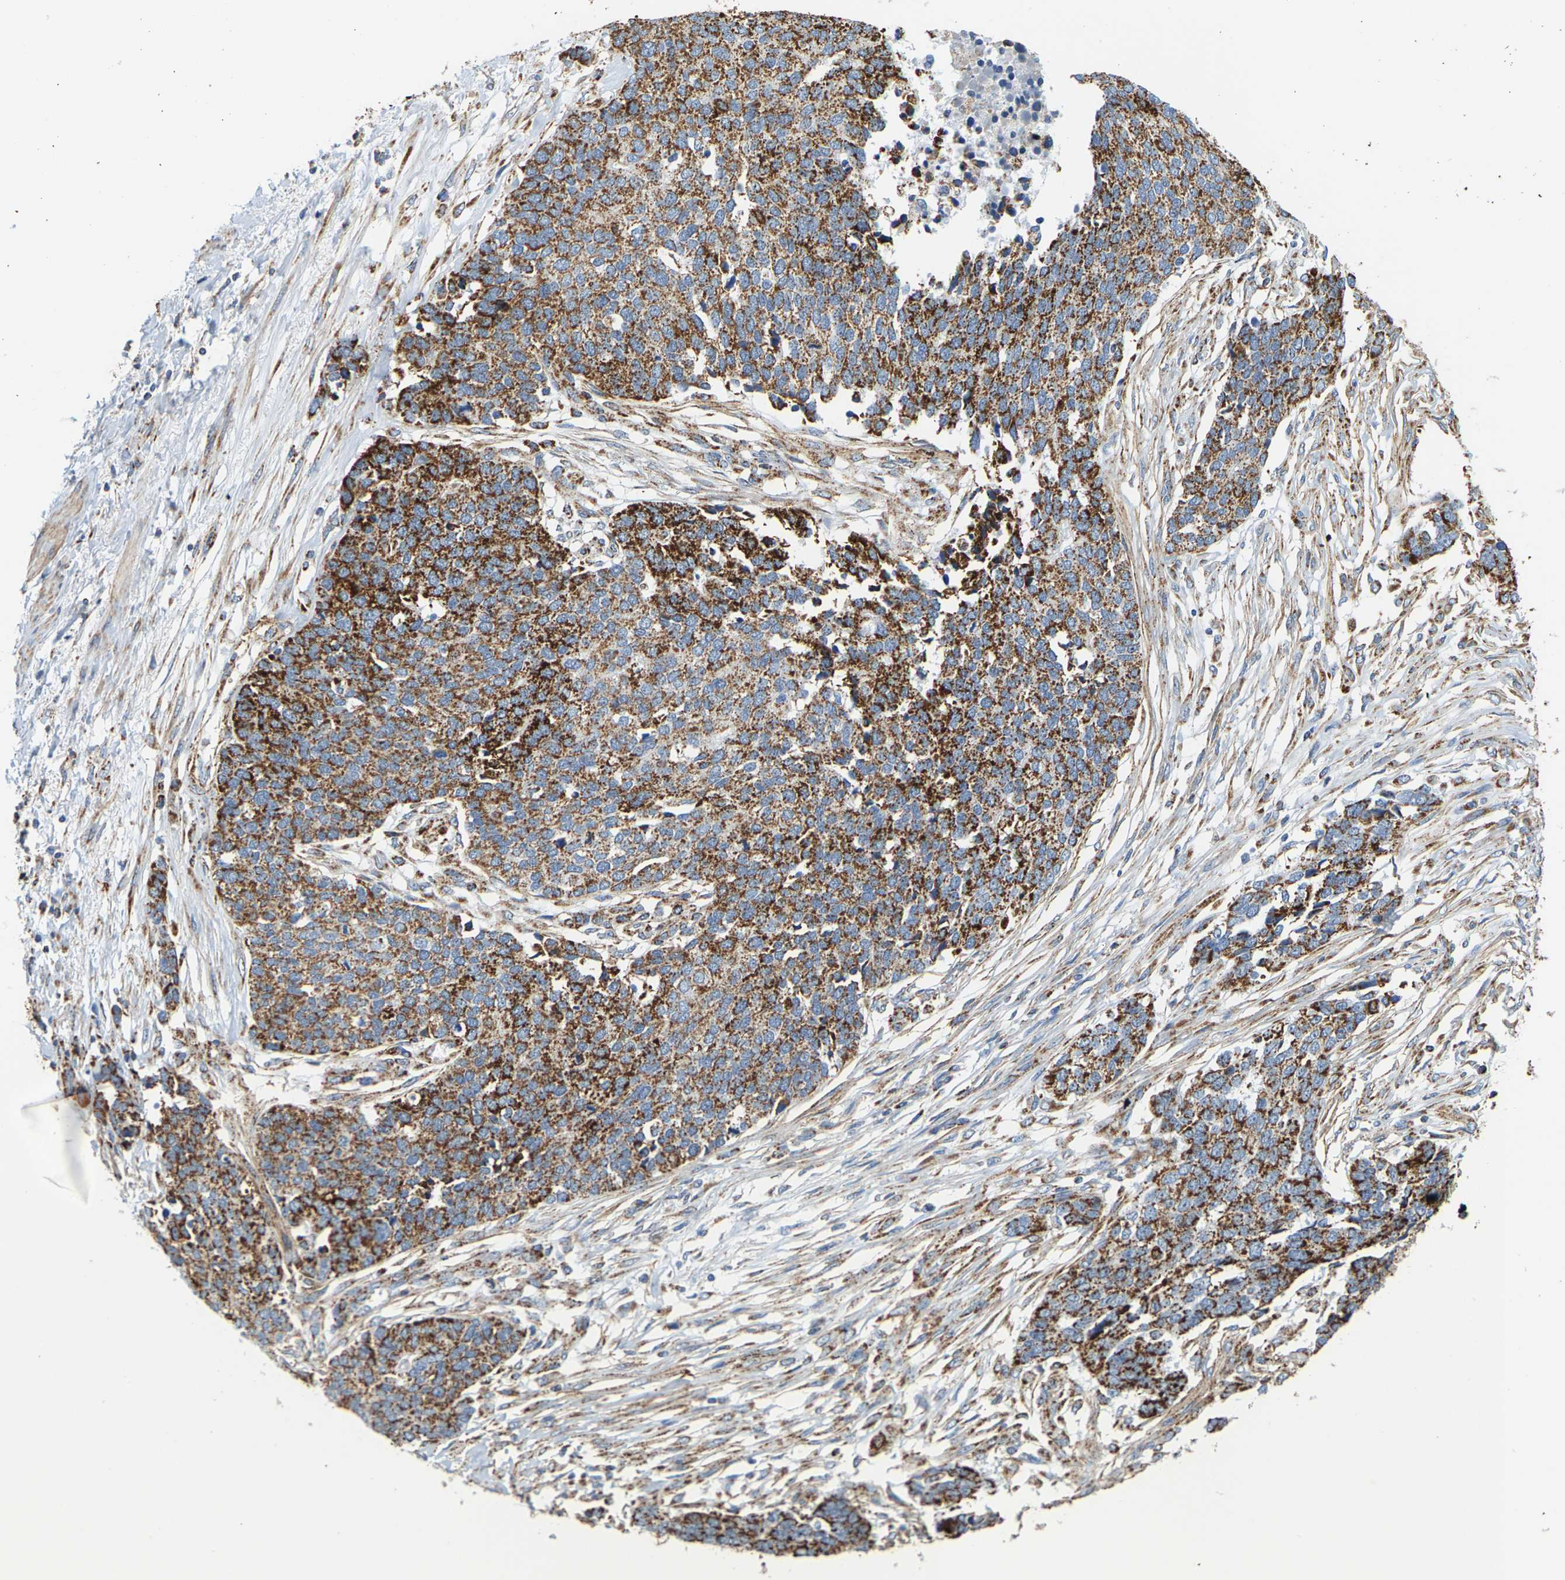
{"staining": {"intensity": "strong", "quantity": ">75%", "location": "cytoplasmic/membranous"}, "tissue": "ovarian cancer", "cell_type": "Tumor cells", "image_type": "cancer", "snomed": [{"axis": "morphology", "description": "Cystadenocarcinoma, serous, NOS"}, {"axis": "topography", "description": "Ovary"}], "caption": "Immunohistochemical staining of human serous cystadenocarcinoma (ovarian) shows strong cytoplasmic/membranous protein staining in about >75% of tumor cells. (brown staining indicates protein expression, while blue staining denotes nuclei).", "gene": "SHMT2", "patient": {"sex": "female", "age": 44}}